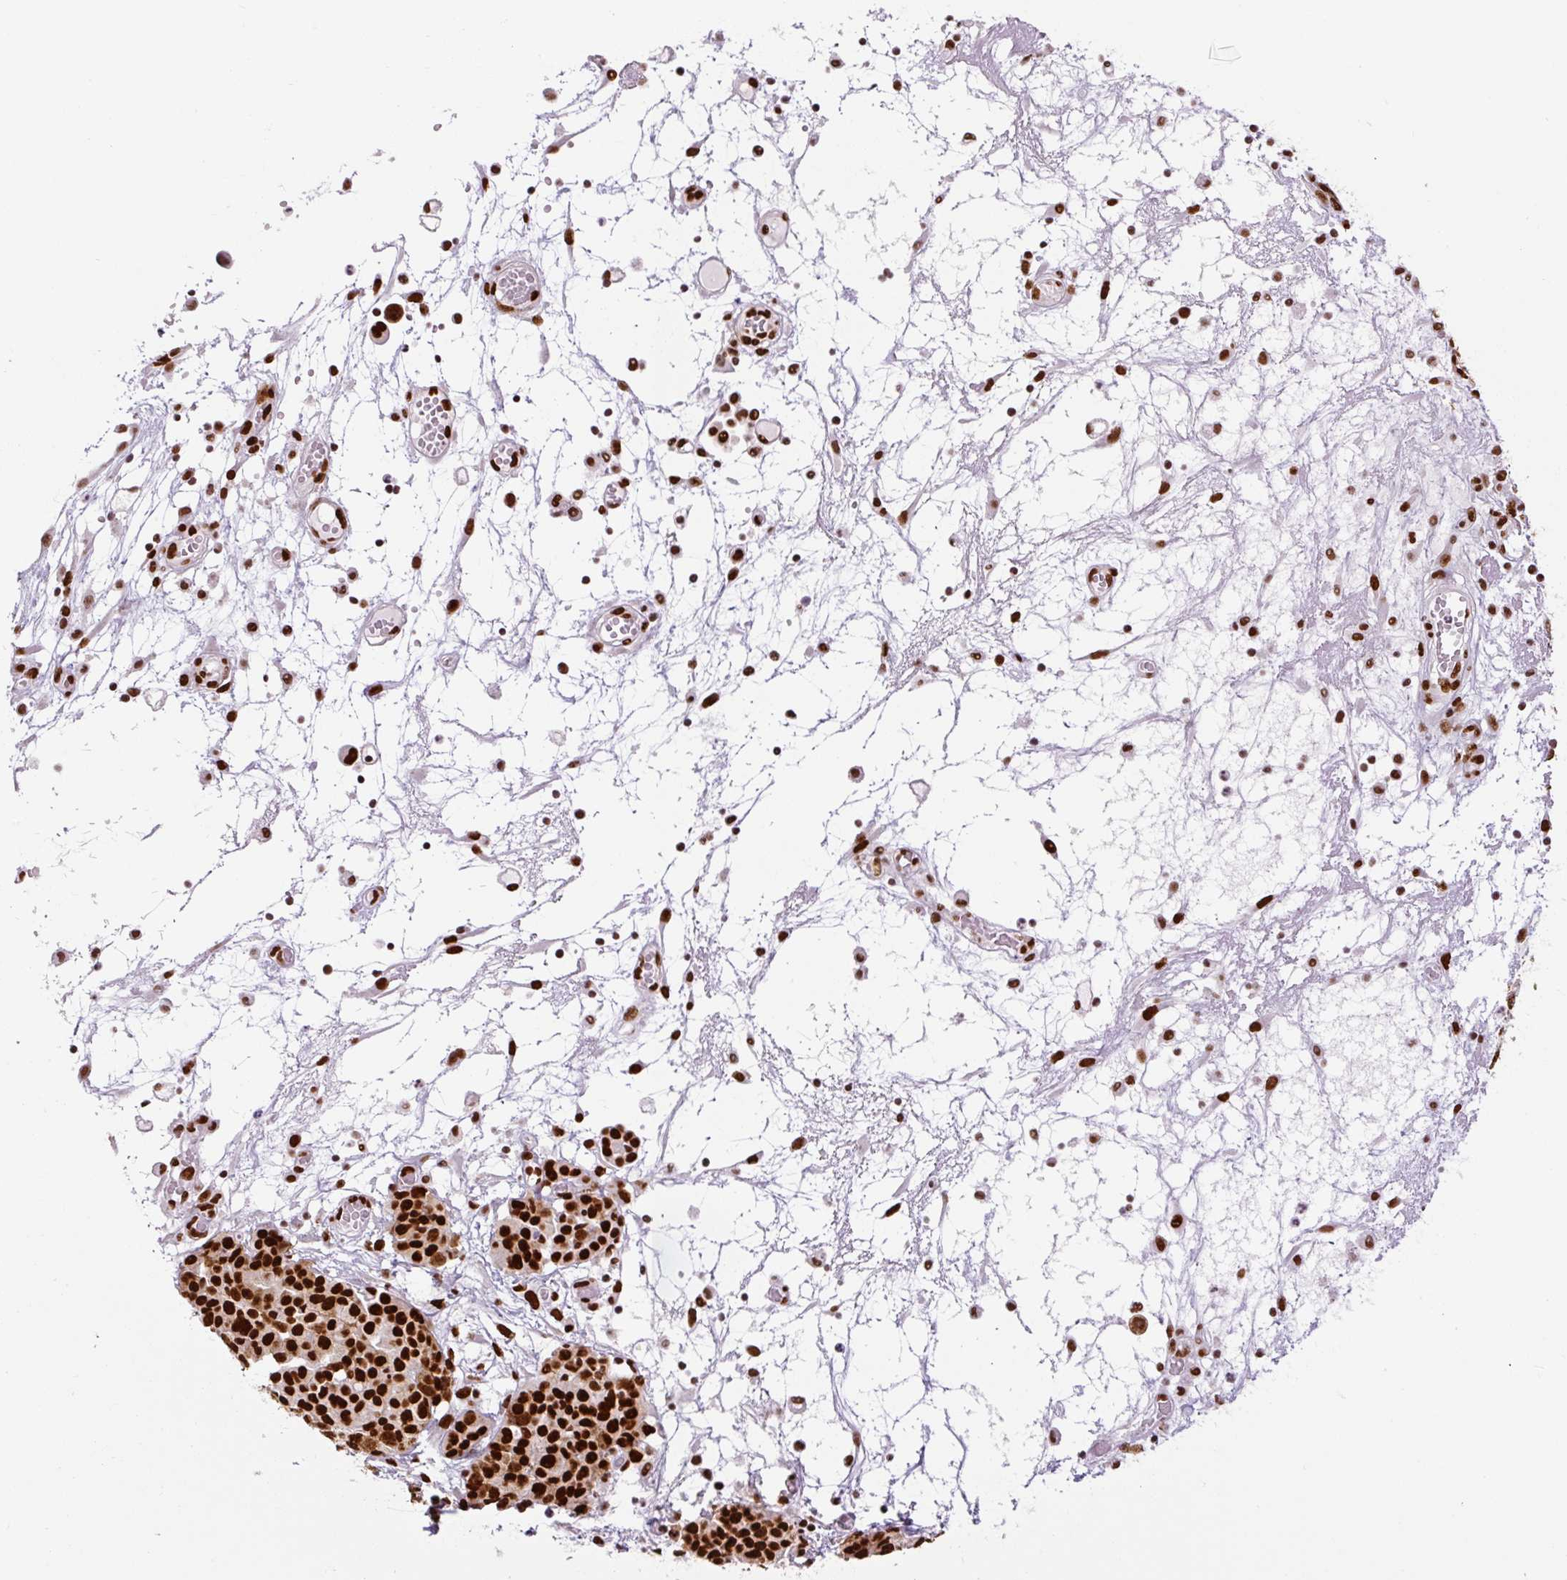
{"staining": {"intensity": "strong", "quantity": ">75%", "location": "nuclear"}, "tissue": "ovarian cancer", "cell_type": "Tumor cells", "image_type": "cancer", "snomed": [{"axis": "morphology", "description": "Cystadenocarcinoma, serous, NOS"}, {"axis": "topography", "description": "Soft tissue"}, {"axis": "topography", "description": "Ovary"}], "caption": "Immunohistochemistry (IHC) staining of ovarian serous cystadenocarcinoma, which reveals high levels of strong nuclear staining in about >75% of tumor cells indicating strong nuclear protein positivity. The staining was performed using DAB (3,3'-diaminobenzidine) (brown) for protein detection and nuclei were counterstained in hematoxylin (blue).", "gene": "FUS", "patient": {"sex": "female", "age": 57}}